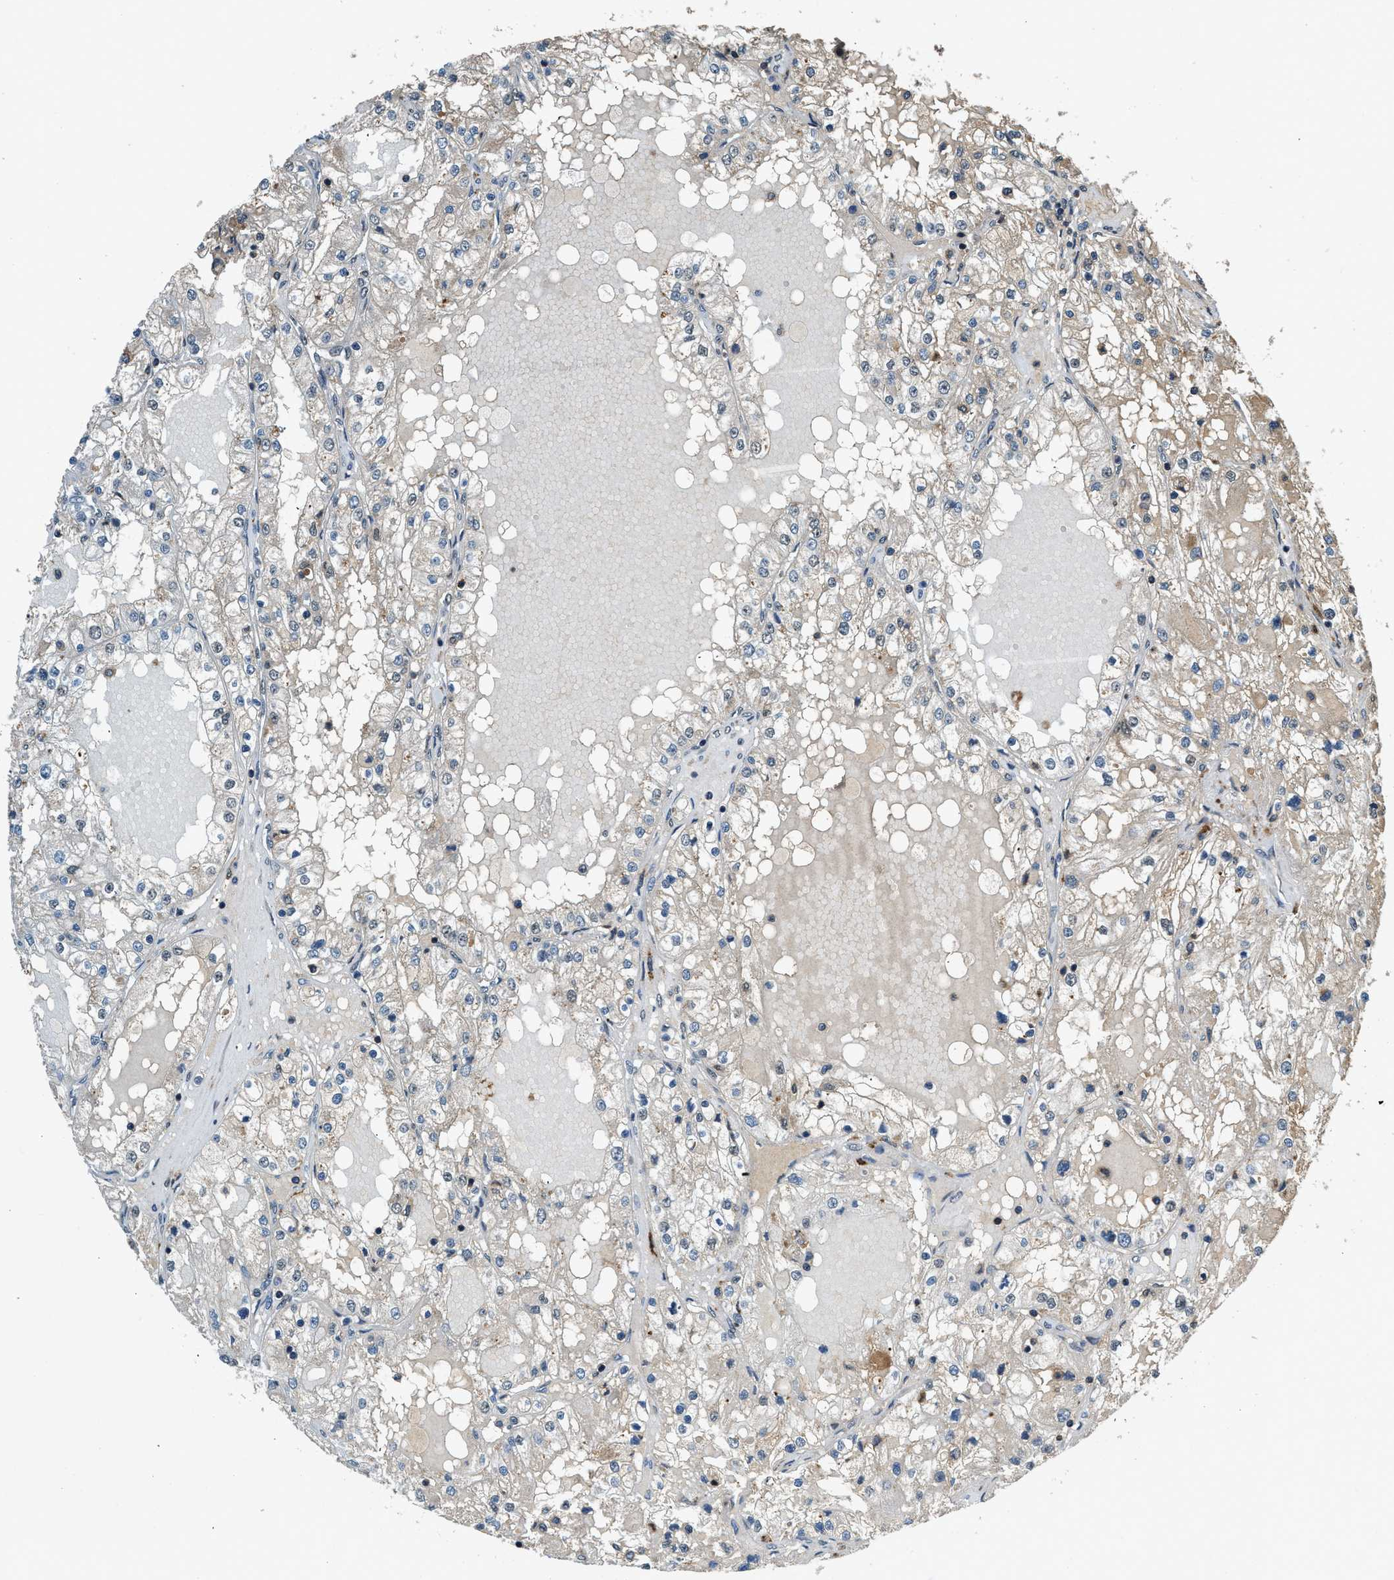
{"staining": {"intensity": "negative", "quantity": "none", "location": "none"}, "tissue": "renal cancer", "cell_type": "Tumor cells", "image_type": "cancer", "snomed": [{"axis": "morphology", "description": "Adenocarcinoma, NOS"}, {"axis": "topography", "description": "Kidney"}], "caption": "Human renal cancer (adenocarcinoma) stained for a protein using immunohistochemistry reveals no expression in tumor cells.", "gene": "SLC15A4", "patient": {"sex": "male", "age": 68}}